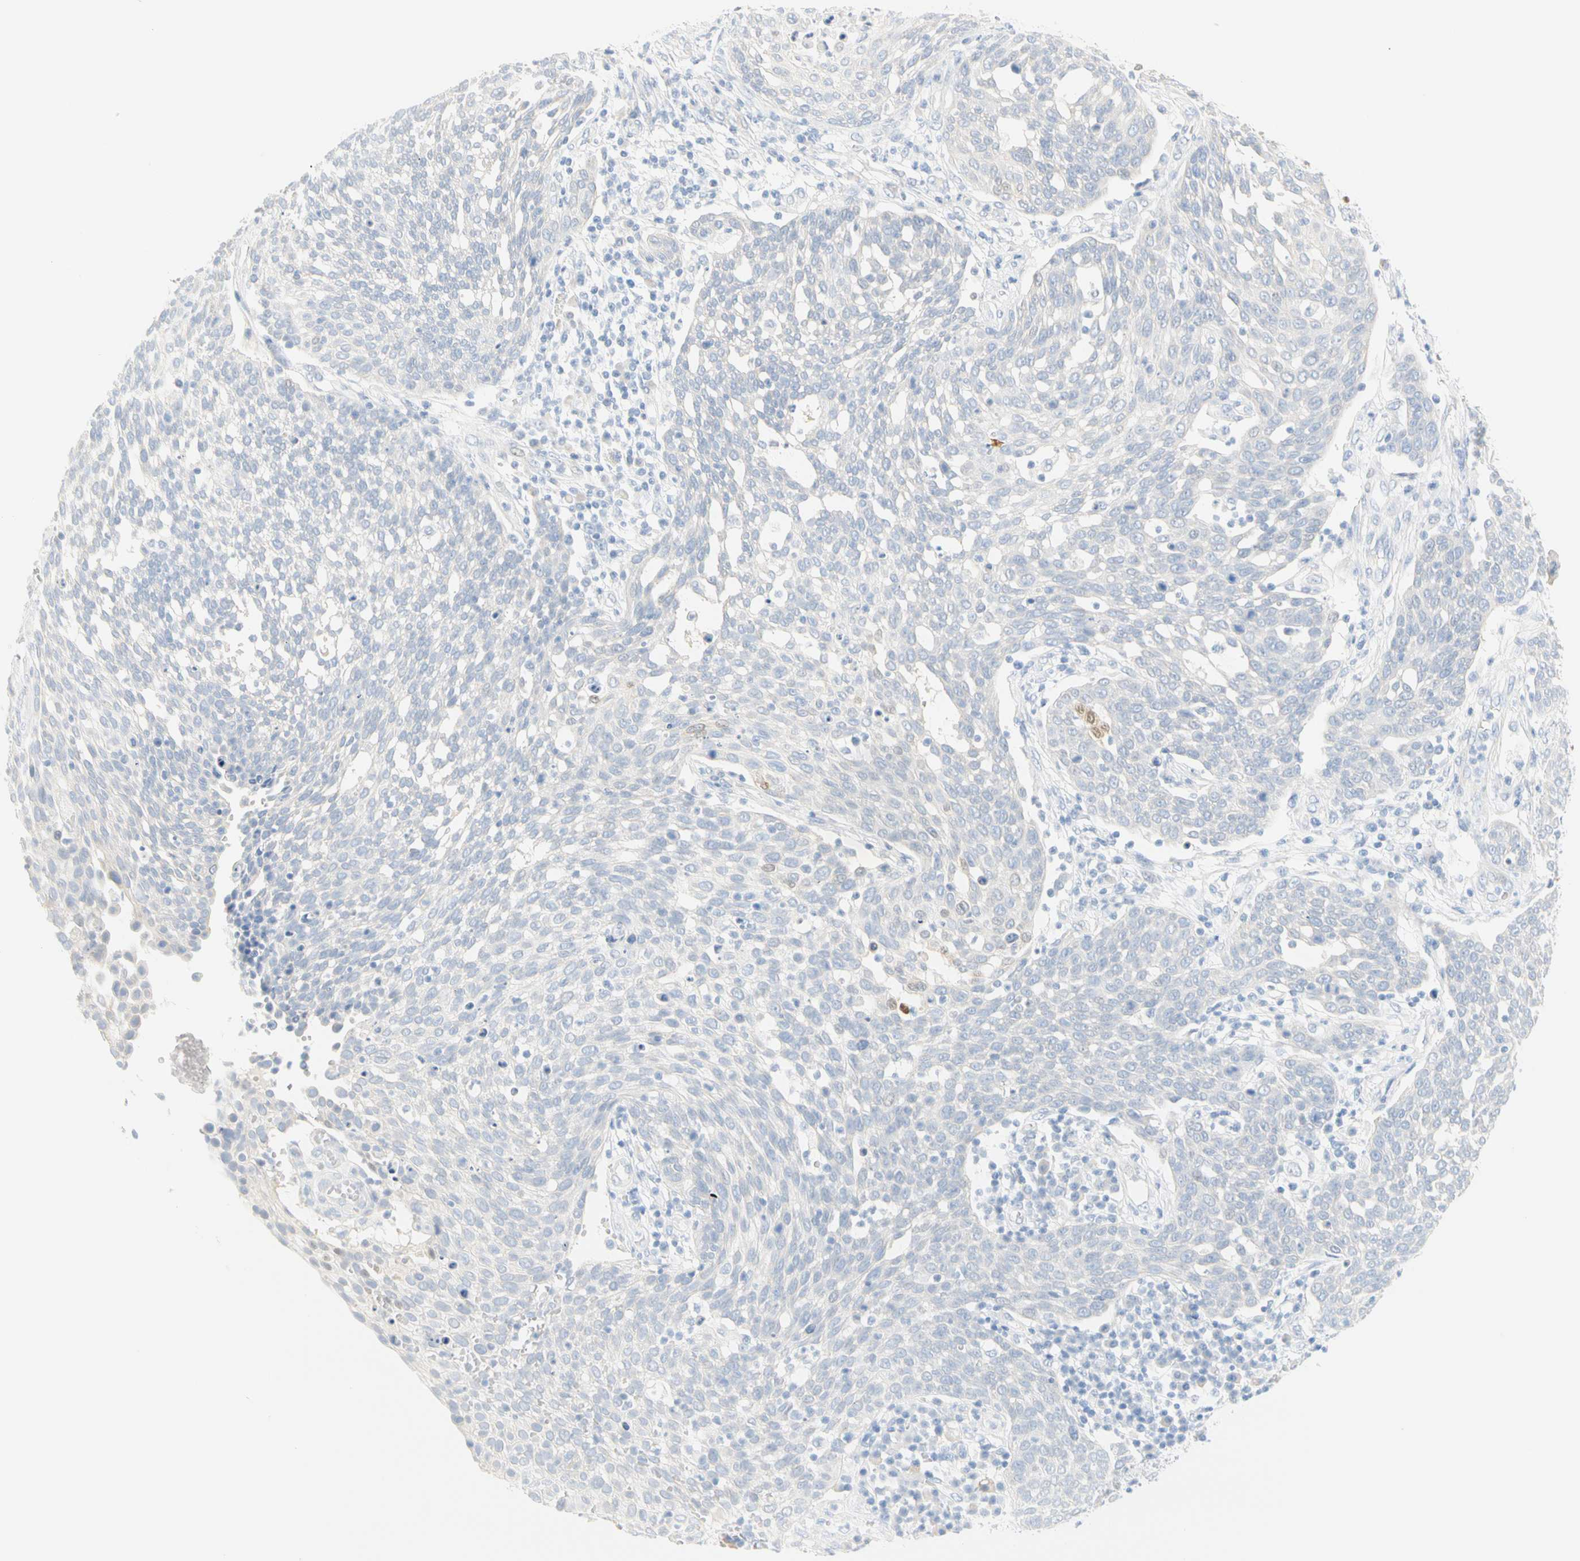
{"staining": {"intensity": "negative", "quantity": "none", "location": "none"}, "tissue": "cervical cancer", "cell_type": "Tumor cells", "image_type": "cancer", "snomed": [{"axis": "morphology", "description": "Squamous cell carcinoma, NOS"}, {"axis": "topography", "description": "Cervix"}], "caption": "This is an immunohistochemistry micrograph of human squamous cell carcinoma (cervical). There is no positivity in tumor cells.", "gene": "SELENBP1", "patient": {"sex": "female", "age": 34}}